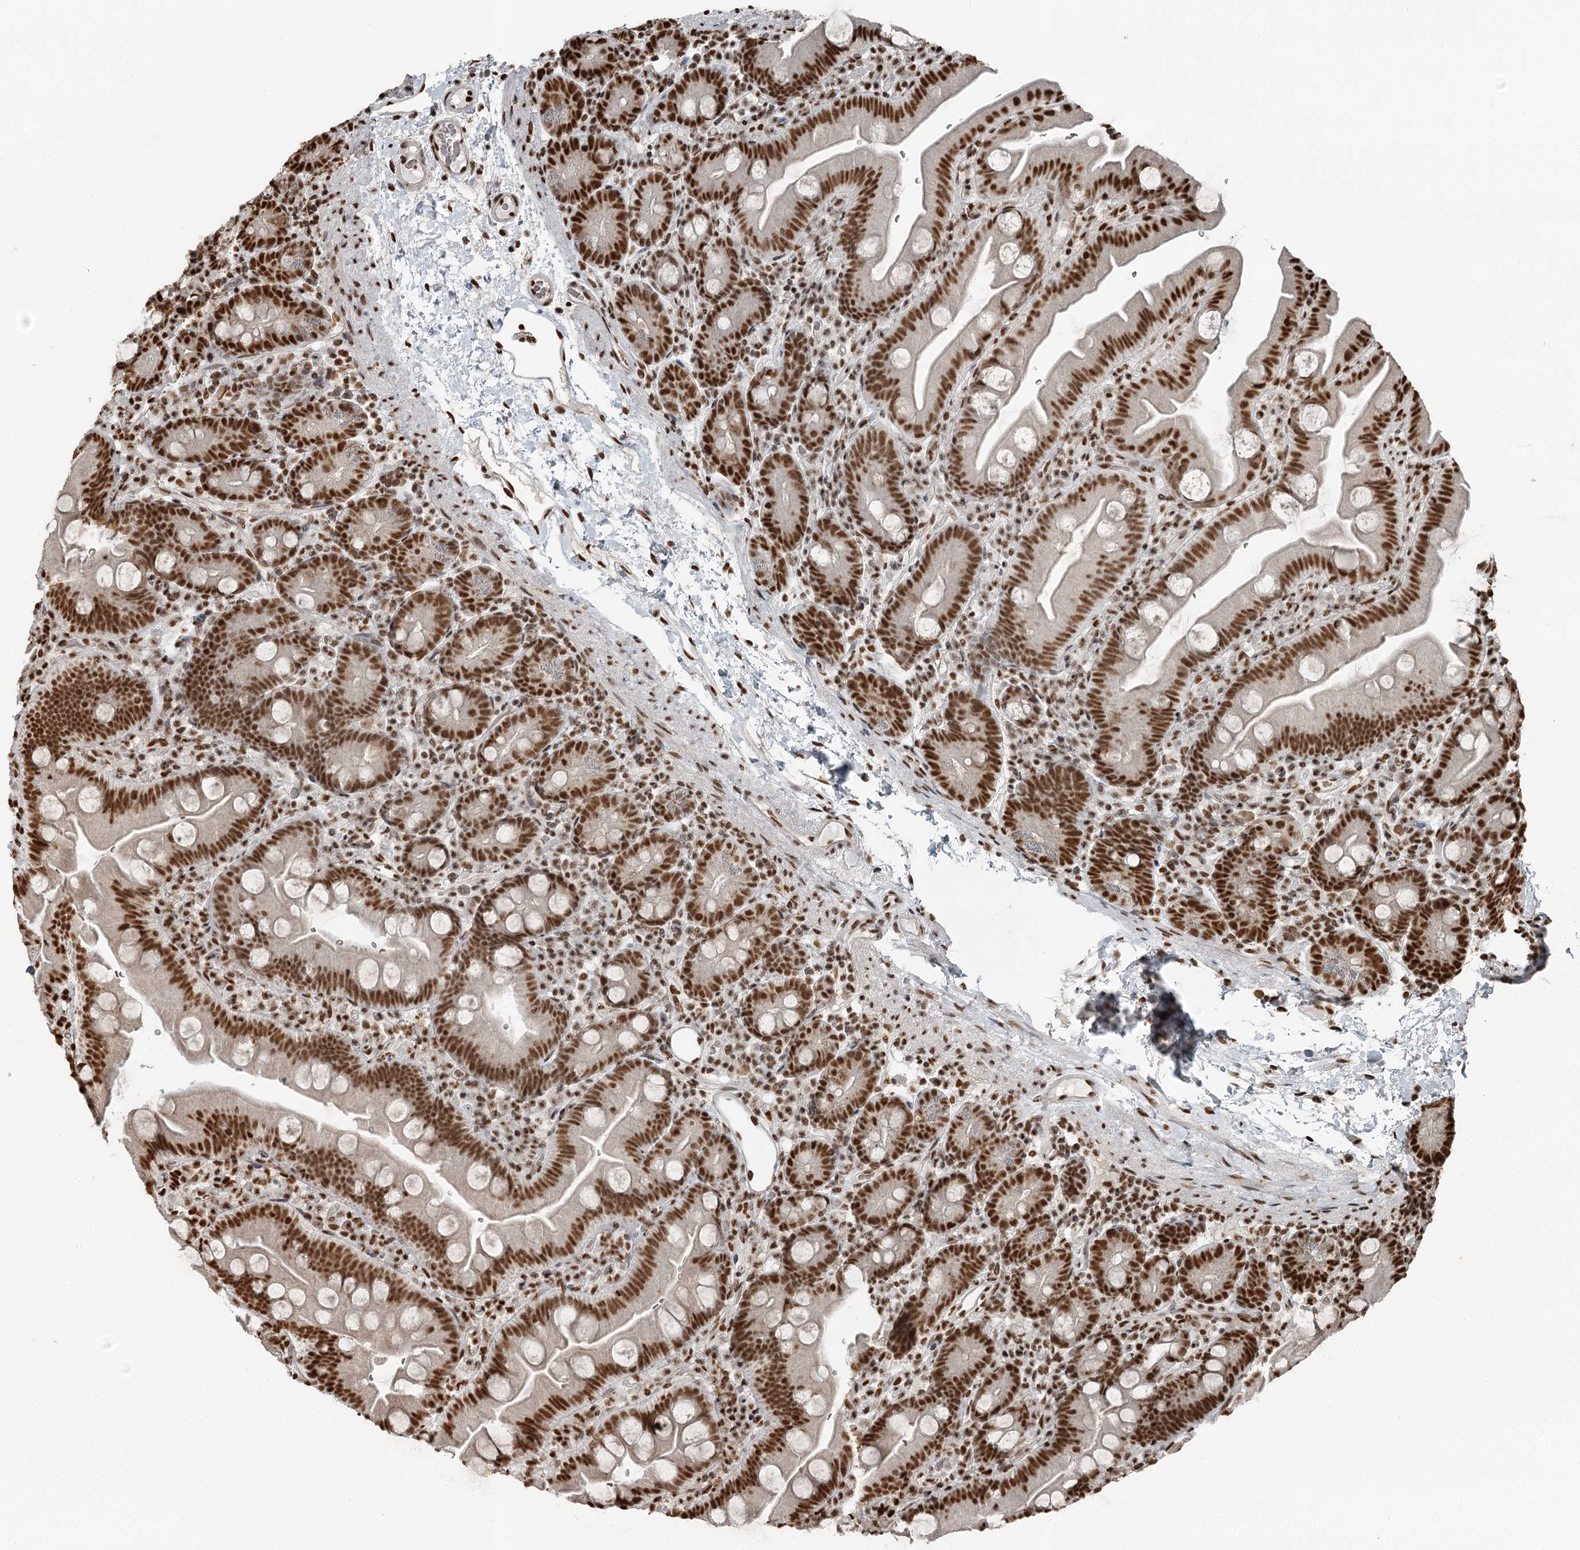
{"staining": {"intensity": "strong", "quantity": ">75%", "location": "nuclear"}, "tissue": "small intestine", "cell_type": "Glandular cells", "image_type": "normal", "snomed": [{"axis": "morphology", "description": "Normal tissue, NOS"}, {"axis": "topography", "description": "Small intestine"}], "caption": "Protein analysis of normal small intestine shows strong nuclear expression in approximately >75% of glandular cells.", "gene": "RBBP7", "patient": {"sex": "female", "age": 68}}